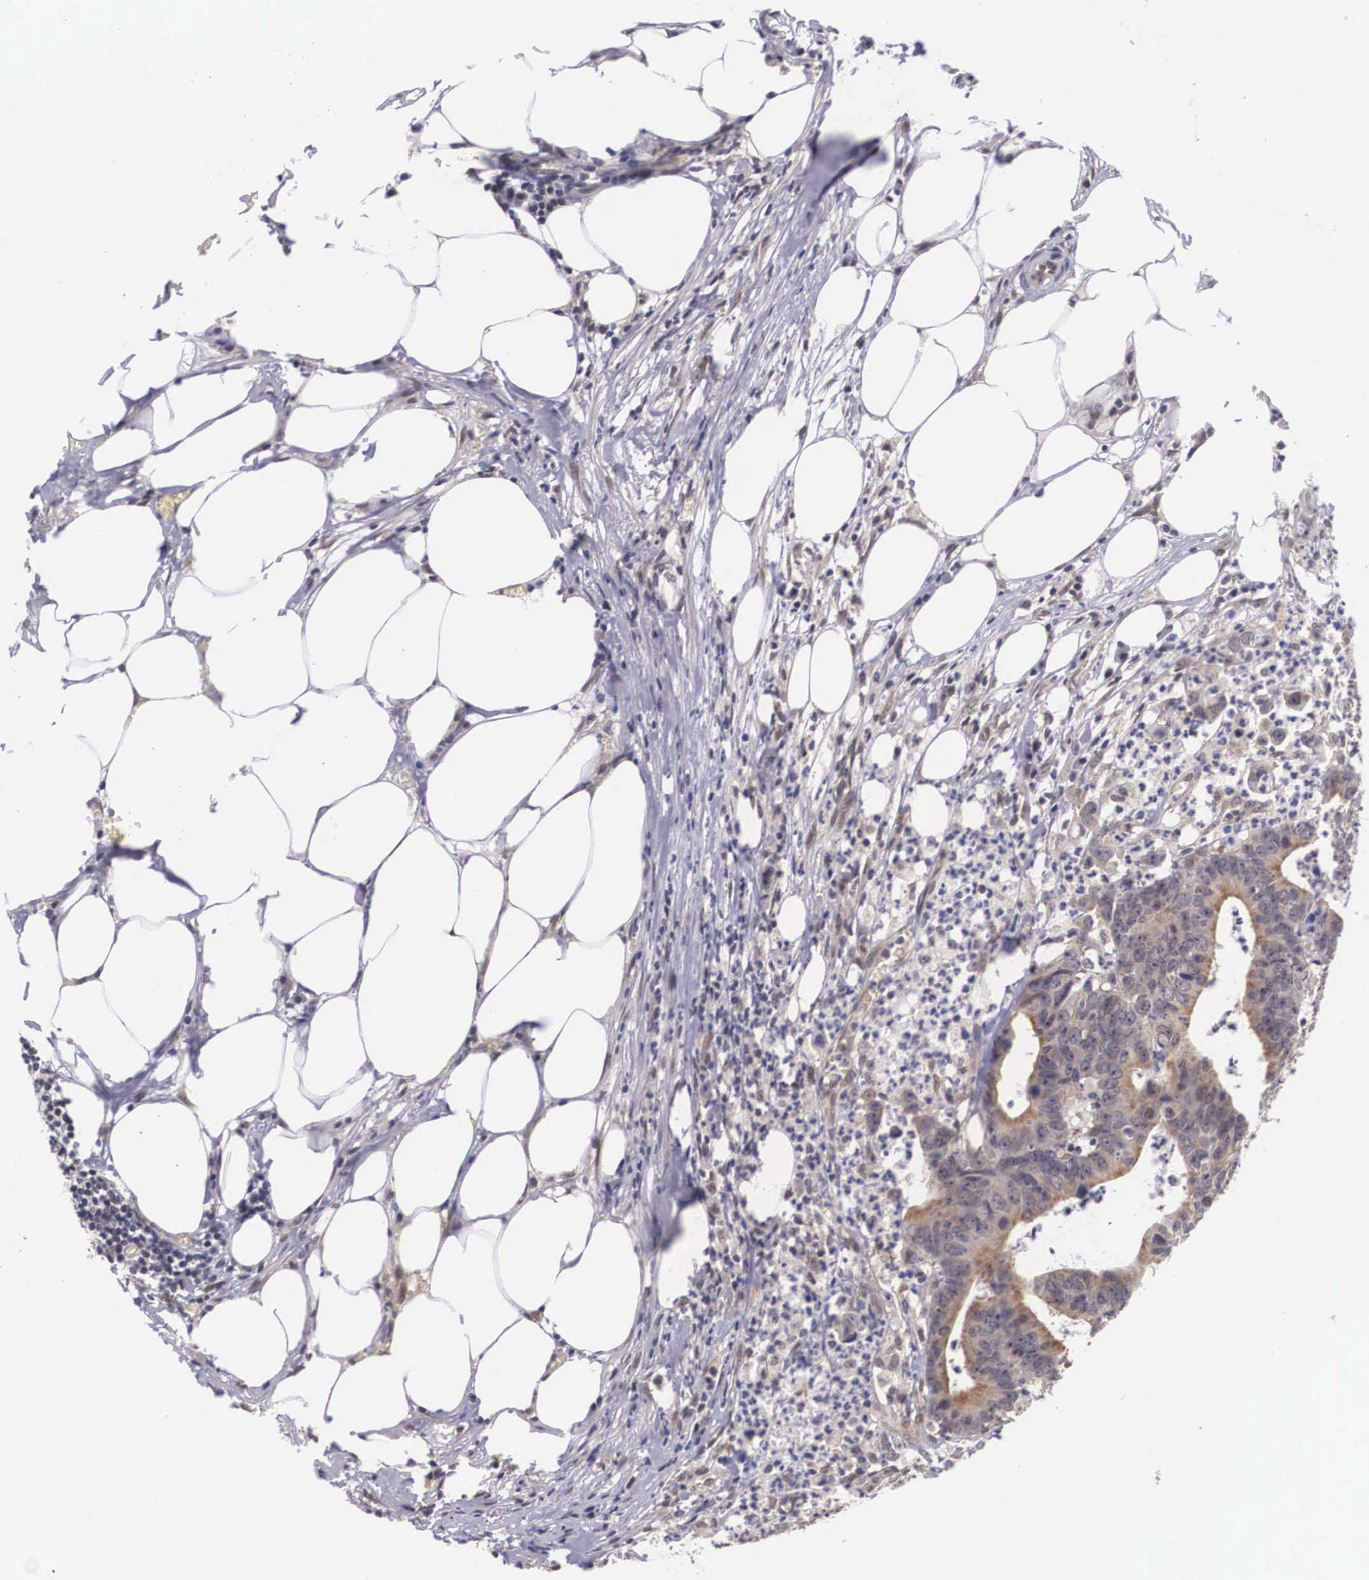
{"staining": {"intensity": "moderate", "quantity": ">75%", "location": "cytoplasmic/membranous"}, "tissue": "colorectal cancer", "cell_type": "Tumor cells", "image_type": "cancer", "snomed": [{"axis": "morphology", "description": "Adenocarcinoma, NOS"}, {"axis": "topography", "description": "Colon"}], "caption": "Protein staining demonstrates moderate cytoplasmic/membranous staining in about >75% of tumor cells in colorectal adenocarcinoma. (DAB (3,3'-diaminobenzidine) IHC with brightfield microscopy, high magnification).", "gene": "OTX2", "patient": {"sex": "male", "age": 55}}